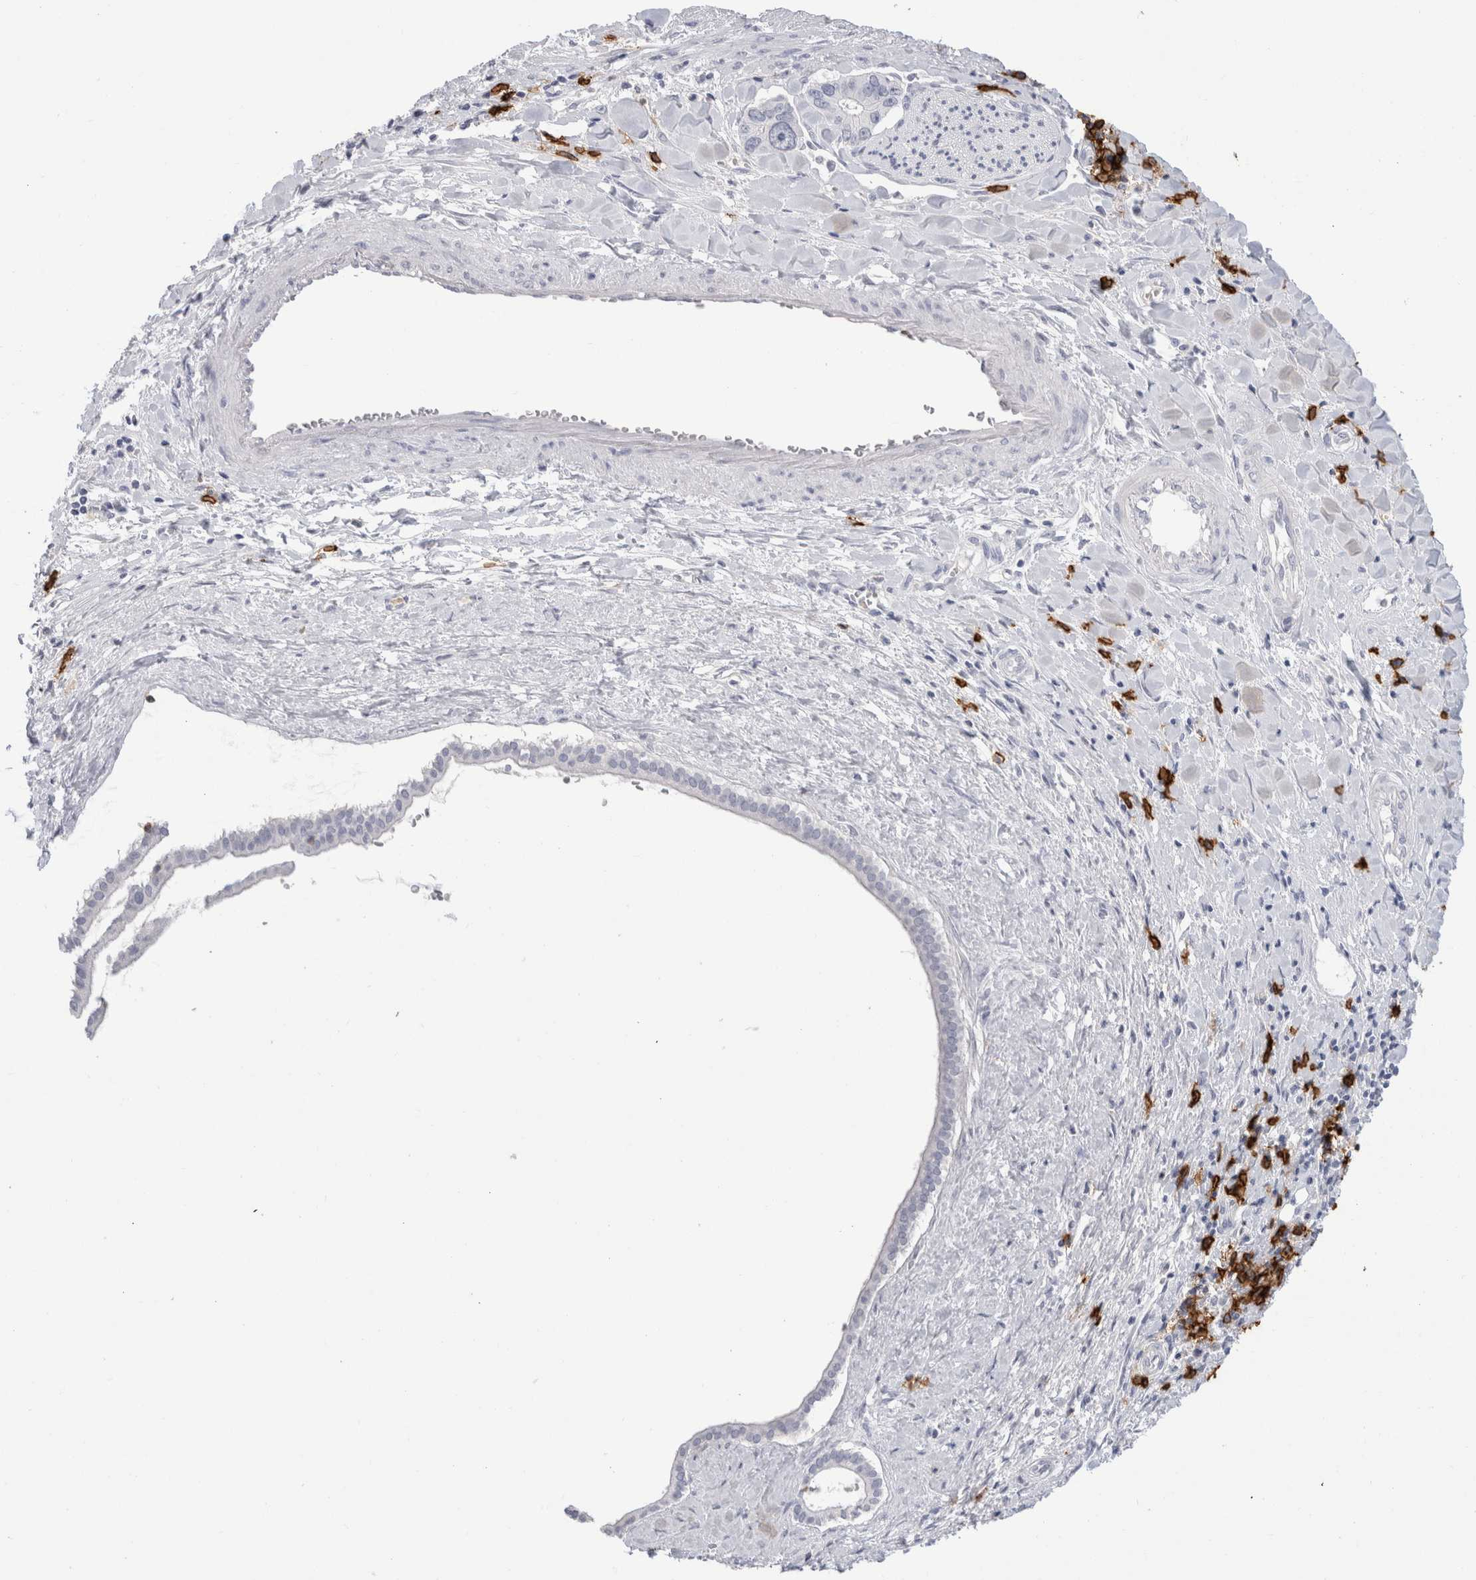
{"staining": {"intensity": "negative", "quantity": "none", "location": "none"}, "tissue": "liver cancer", "cell_type": "Tumor cells", "image_type": "cancer", "snomed": [{"axis": "morphology", "description": "Cholangiocarcinoma"}, {"axis": "topography", "description": "Liver"}], "caption": "DAB immunohistochemical staining of human liver cancer exhibits no significant staining in tumor cells.", "gene": "CD38", "patient": {"sex": "female", "age": 65}}